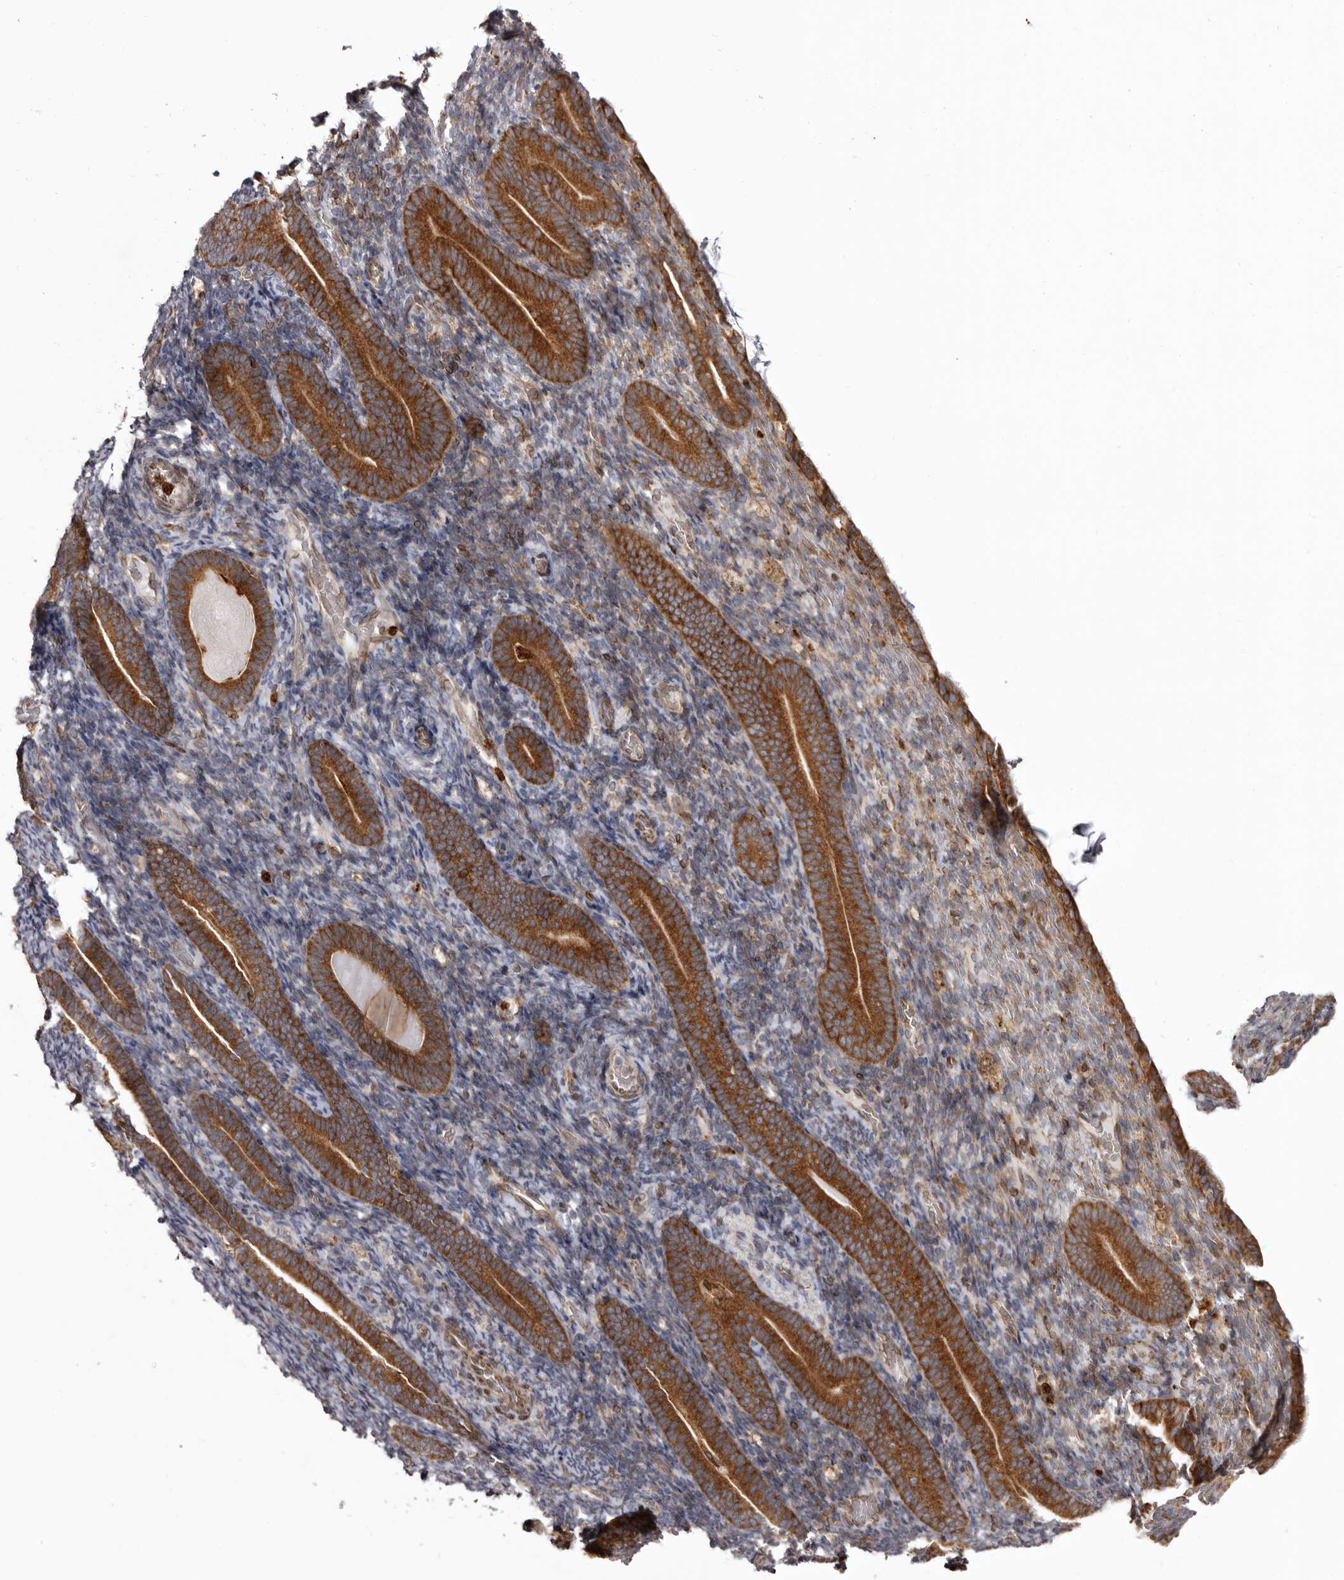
{"staining": {"intensity": "weak", "quantity": "<25%", "location": "cytoplasmic/membranous"}, "tissue": "endometrium", "cell_type": "Cells in endometrial stroma", "image_type": "normal", "snomed": [{"axis": "morphology", "description": "Normal tissue, NOS"}, {"axis": "topography", "description": "Endometrium"}], "caption": "DAB immunohistochemical staining of benign endometrium reveals no significant expression in cells in endometrial stroma.", "gene": "C4orf3", "patient": {"sex": "female", "age": 51}}